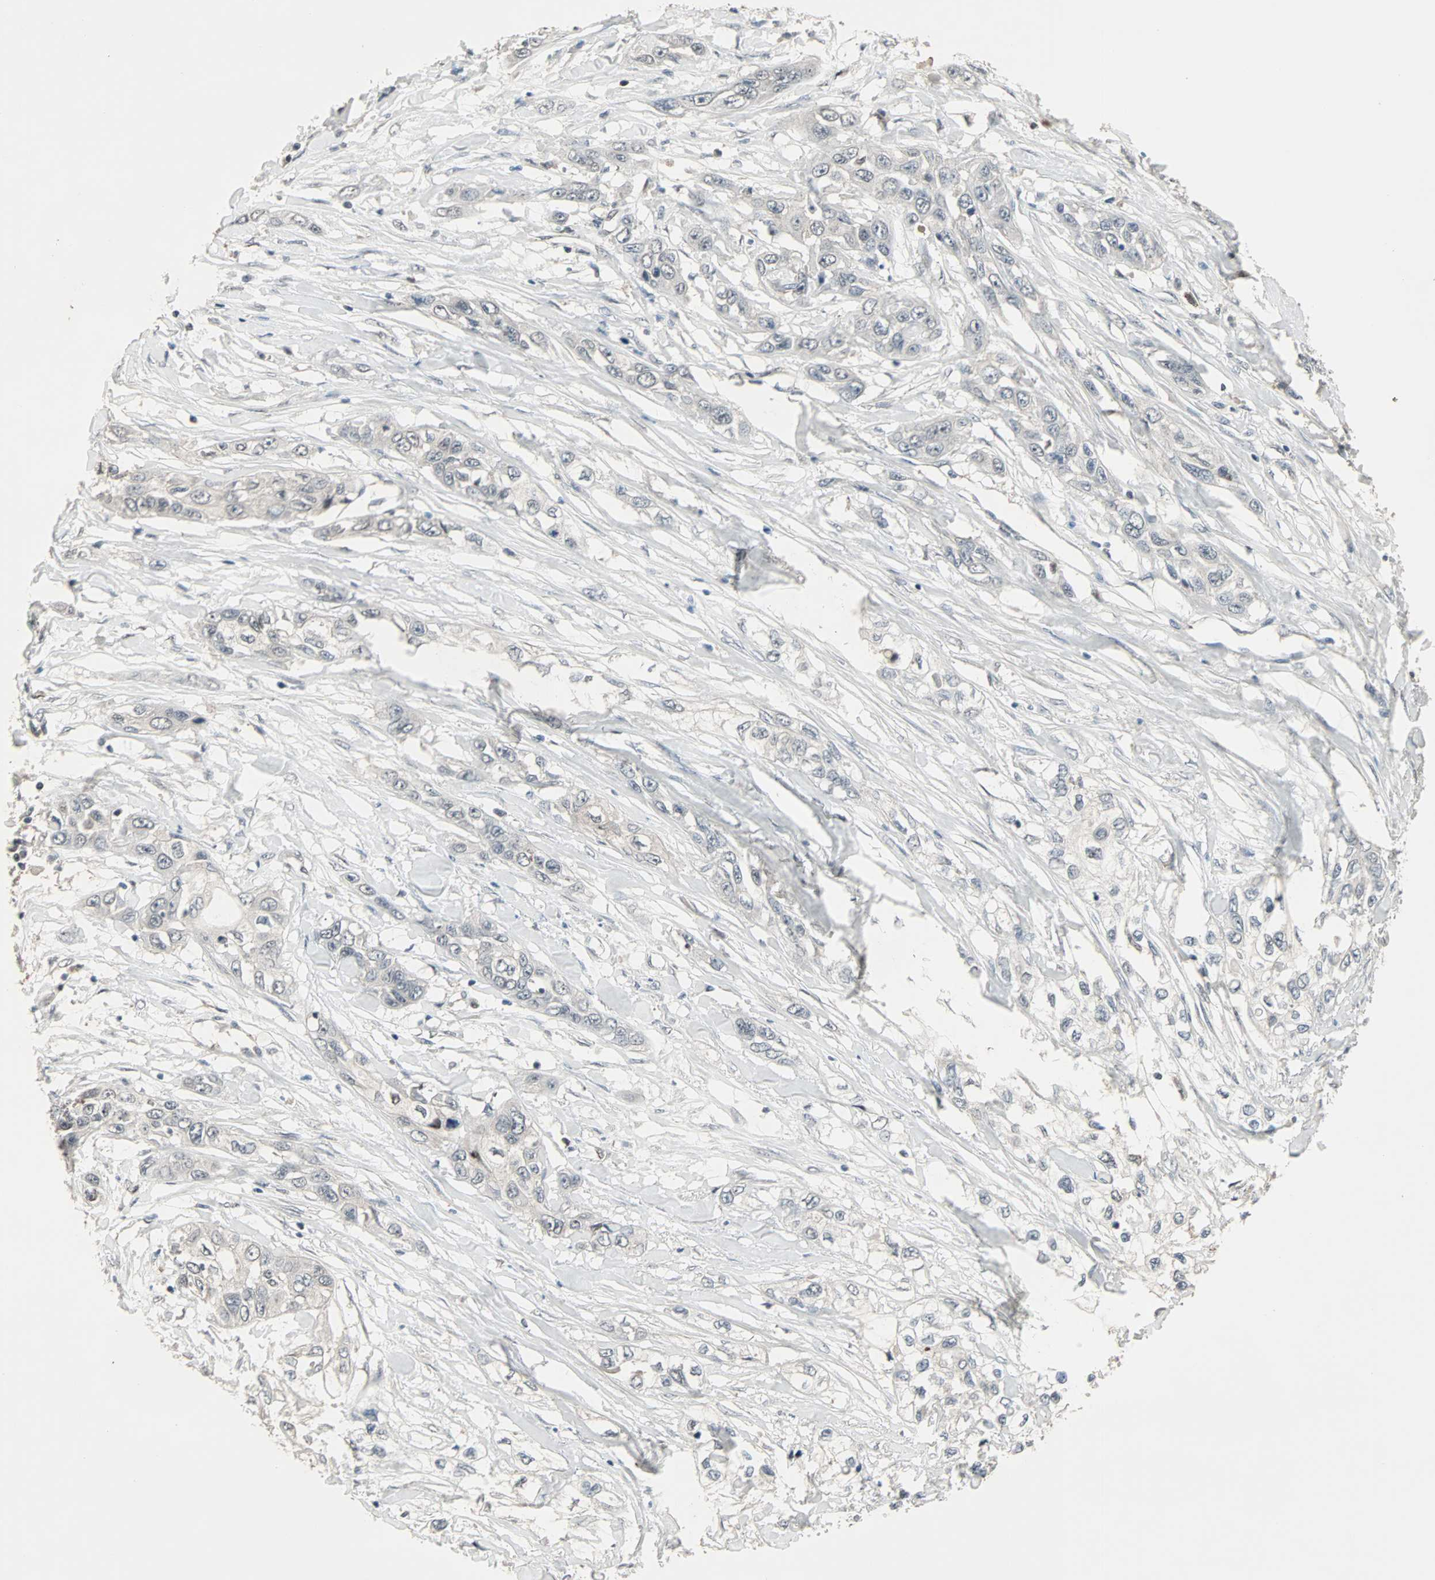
{"staining": {"intensity": "weak", "quantity": "<25%", "location": "cytoplasmic/membranous"}, "tissue": "pancreatic cancer", "cell_type": "Tumor cells", "image_type": "cancer", "snomed": [{"axis": "morphology", "description": "Adenocarcinoma, NOS"}, {"axis": "topography", "description": "Pancreas"}], "caption": "Tumor cells show no significant positivity in pancreatic adenocarcinoma.", "gene": "KDM4A", "patient": {"sex": "female", "age": 70}}